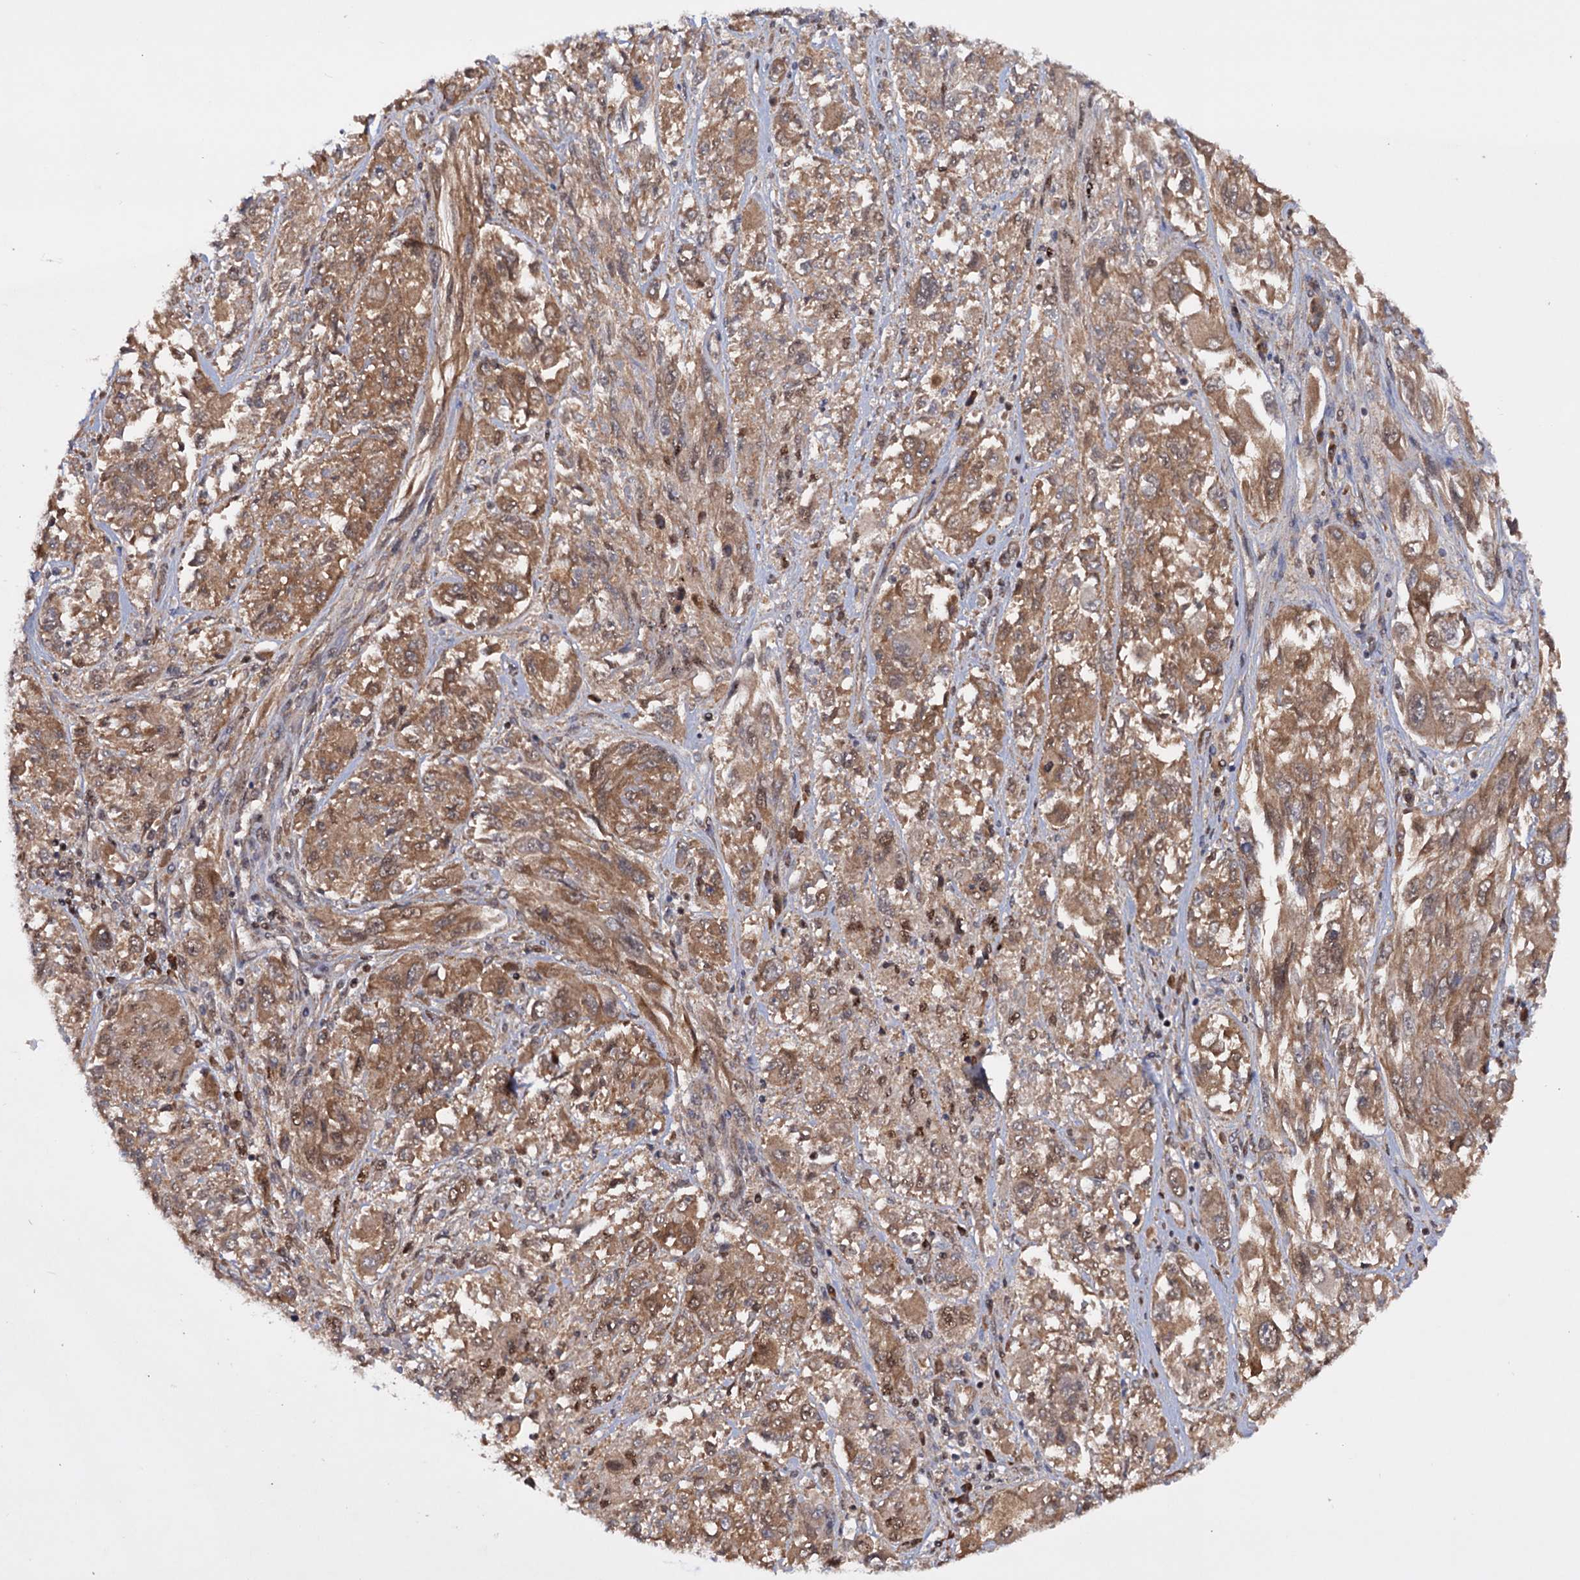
{"staining": {"intensity": "moderate", "quantity": ">75%", "location": "cytoplasmic/membranous,nuclear"}, "tissue": "melanoma", "cell_type": "Tumor cells", "image_type": "cancer", "snomed": [{"axis": "morphology", "description": "Malignant melanoma, NOS"}, {"axis": "topography", "description": "Skin"}], "caption": "Brown immunohistochemical staining in malignant melanoma reveals moderate cytoplasmic/membranous and nuclear positivity in approximately >75% of tumor cells. The protein is shown in brown color, while the nuclei are stained blue.", "gene": "TBC1D12", "patient": {"sex": "female", "age": 91}}